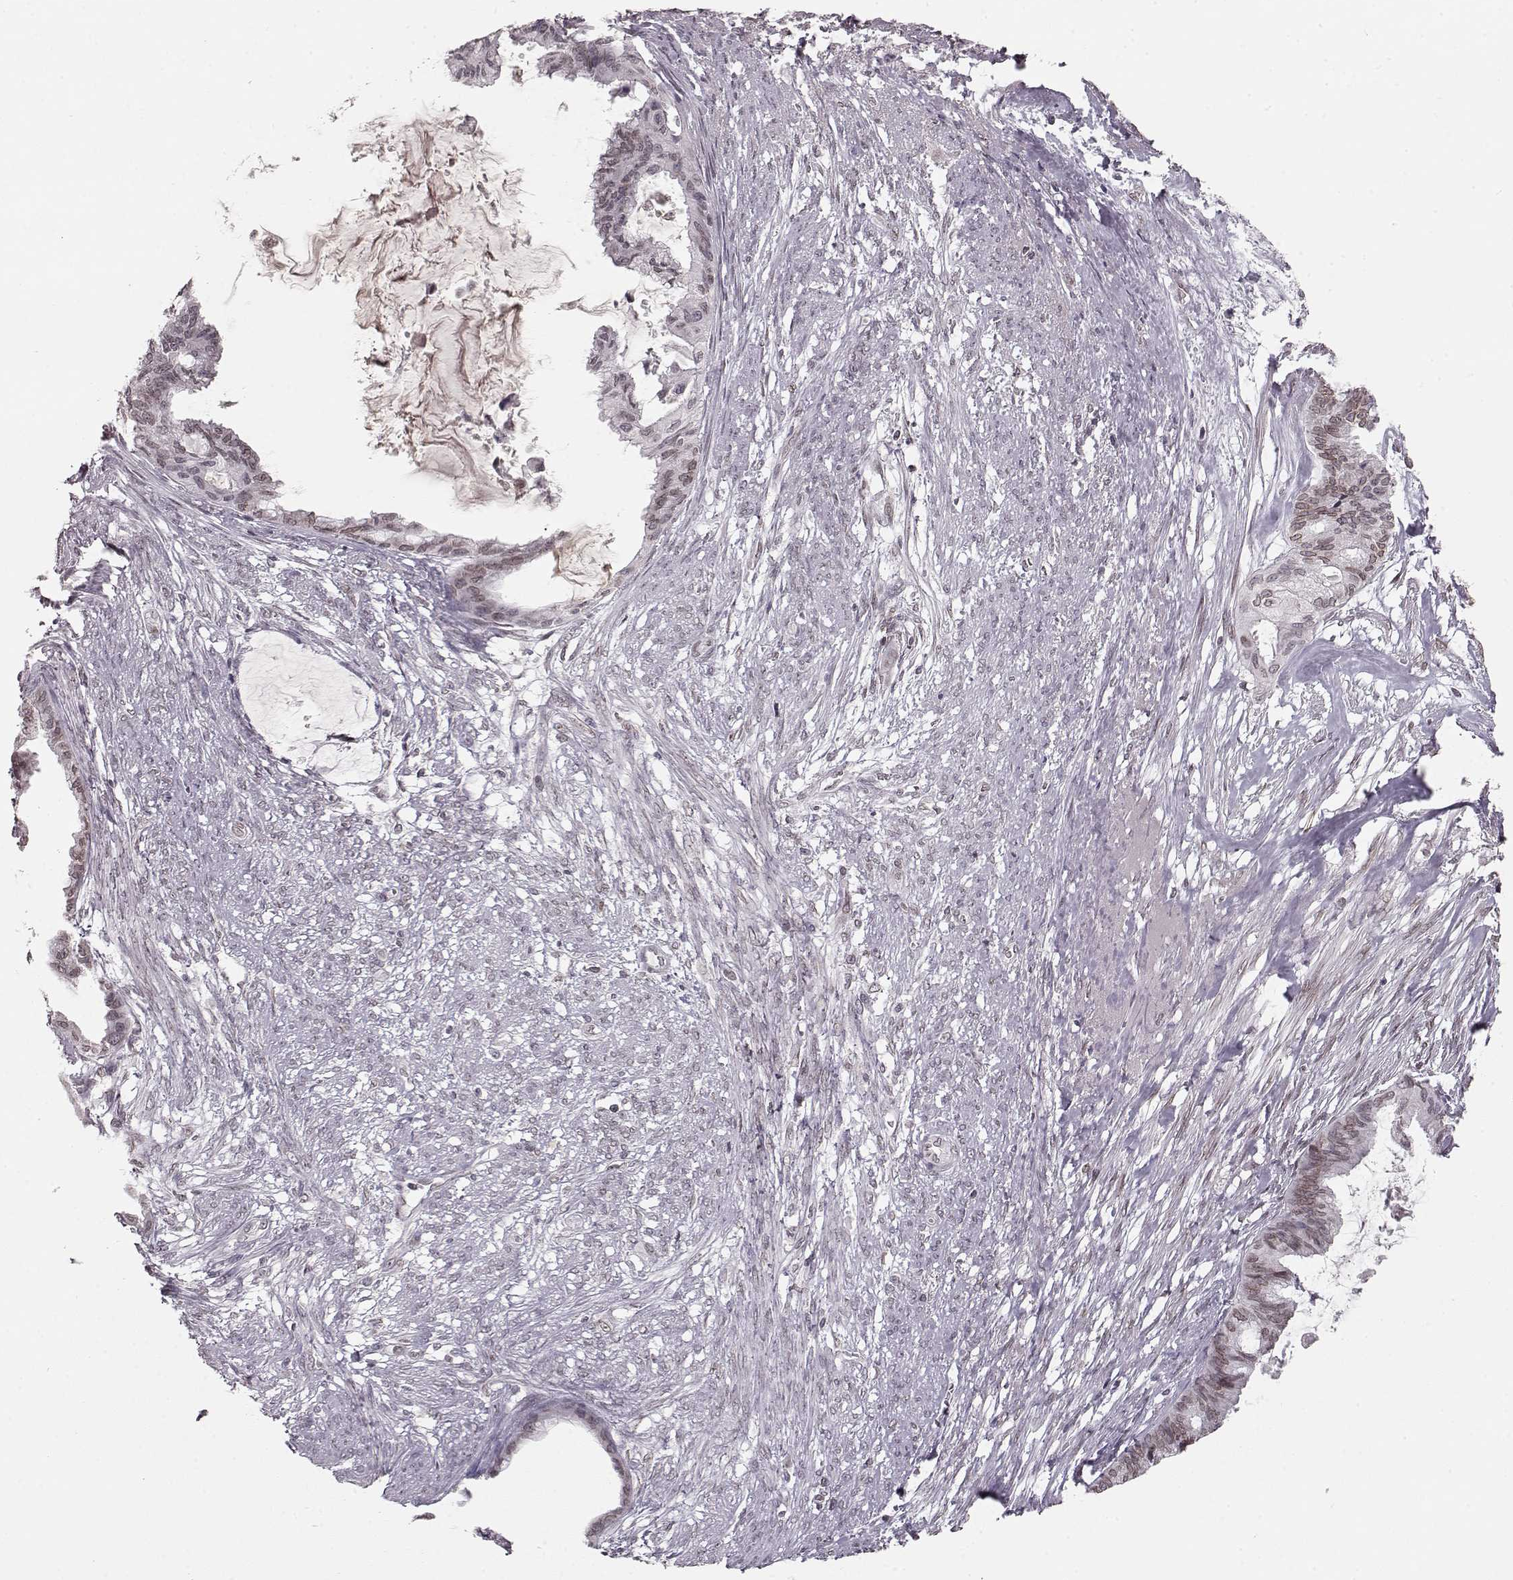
{"staining": {"intensity": "weak", "quantity": ">75%", "location": "cytoplasmic/membranous,nuclear"}, "tissue": "endometrial cancer", "cell_type": "Tumor cells", "image_type": "cancer", "snomed": [{"axis": "morphology", "description": "Adenocarcinoma, NOS"}, {"axis": "topography", "description": "Endometrium"}], "caption": "IHC image of neoplastic tissue: endometrial cancer (adenocarcinoma) stained using immunohistochemistry (IHC) demonstrates low levels of weak protein expression localized specifically in the cytoplasmic/membranous and nuclear of tumor cells, appearing as a cytoplasmic/membranous and nuclear brown color.", "gene": "DCAF12", "patient": {"sex": "female", "age": 86}}